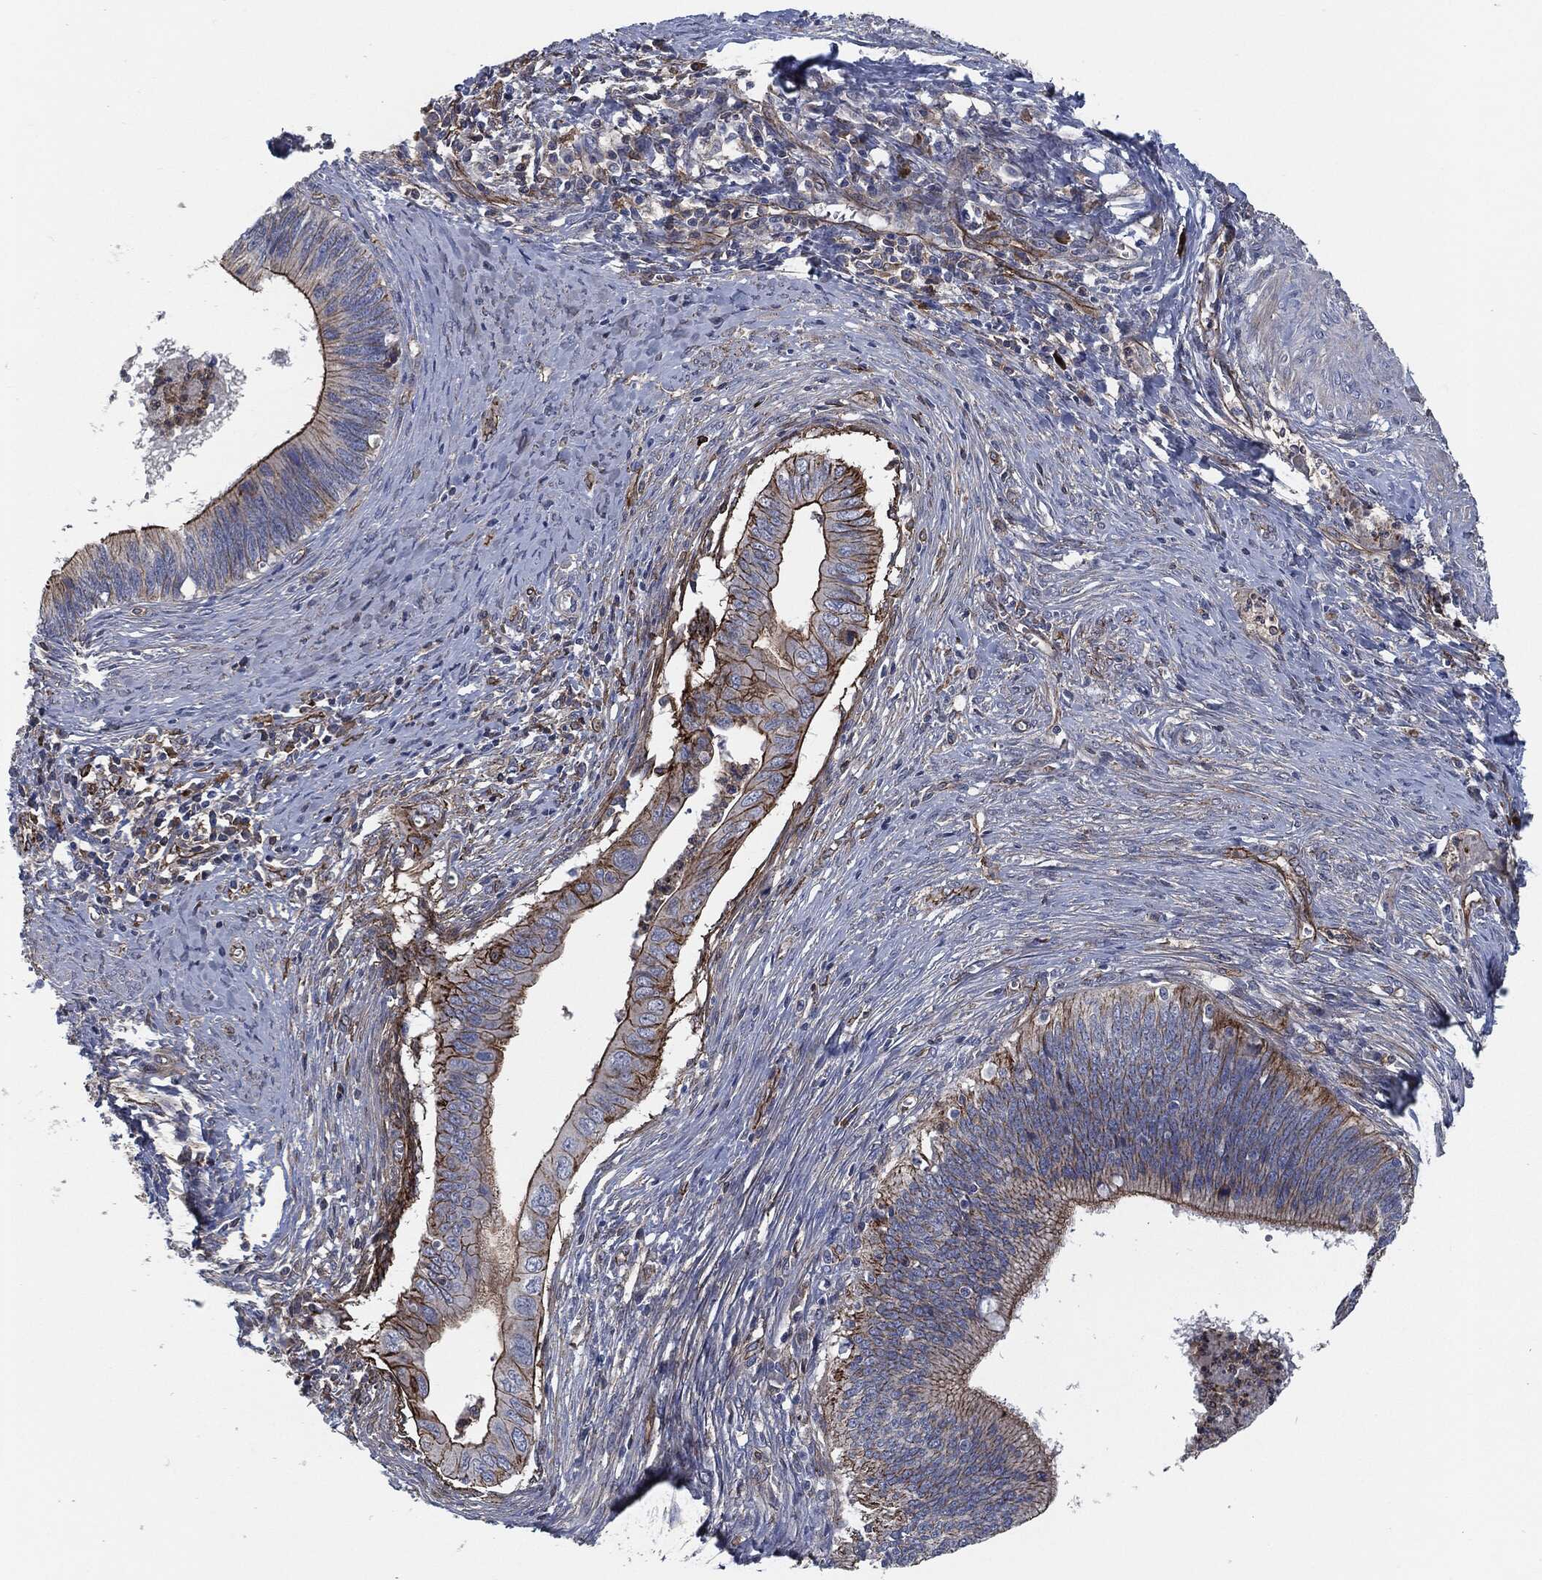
{"staining": {"intensity": "strong", "quantity": "25%-75%", "location": "cytoplasmic/membranous"}, "tissue": "cervical cancer", "cell_type": "Tumor cells", "image_type": "cancer", "snomed": [{"axis": "morphology", "description": "Adenocarcinoma, NOS"}, {"axis": "topography", "description": "Cervix"}], "caption": "An image of human adenocarcinoma (cervical) stained for a protein displays strong cytoplasmic/membranous brown staining in tumor cells. The staining was performed using DAB (3,3'-diaminobenzidine), with brown indicating positive protein expression. Nuclei are stained blue with hematoxylin.", "gene": "SVIL", "patient": {"sex": "female", "age": 42}}